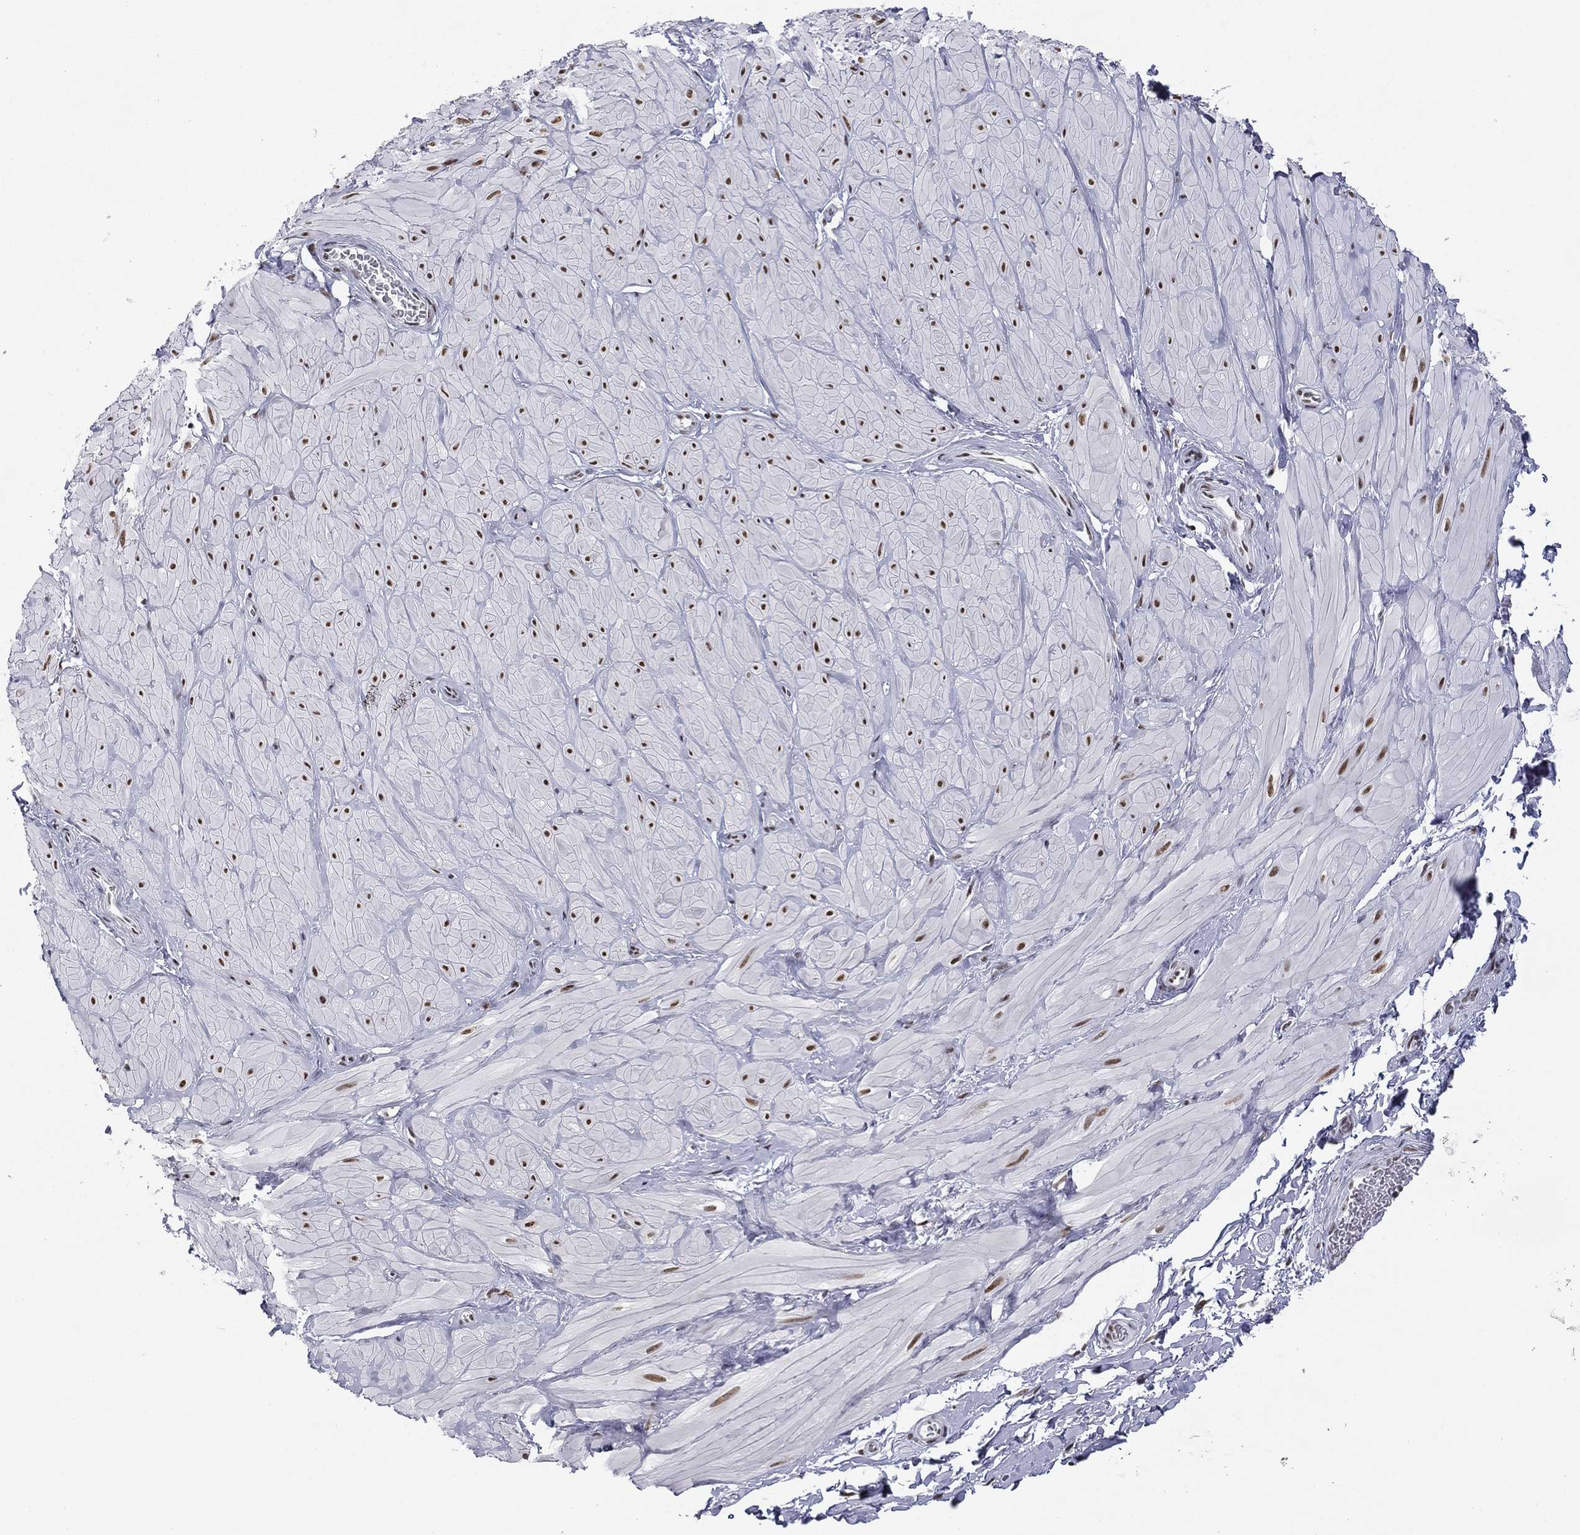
{"staining": {"intensity": "negative", "quantity": "none", "location": "none"}, "tissue": "adipose tissue", "cell_type": "Adipocytes", "image_type": "normal", "snomed": [{"axis": "morphology", "description": "Normal tissue, NOS"}, {"axis": "topography", "description": "Smooth muscle"}, {"axis": "topography", "description": "Peripheral nerve tissue"}], "caption": "High magnification brightfield microscopy of unremarkable adipose tissue stained with DAB (3,3'-diaminobenzidine) (brown) and counterstained with hematoxylin (blue): adipocytes show no significant expression.", "gene": "ETV5", "patient": {"sex": "male", "age": 22}}